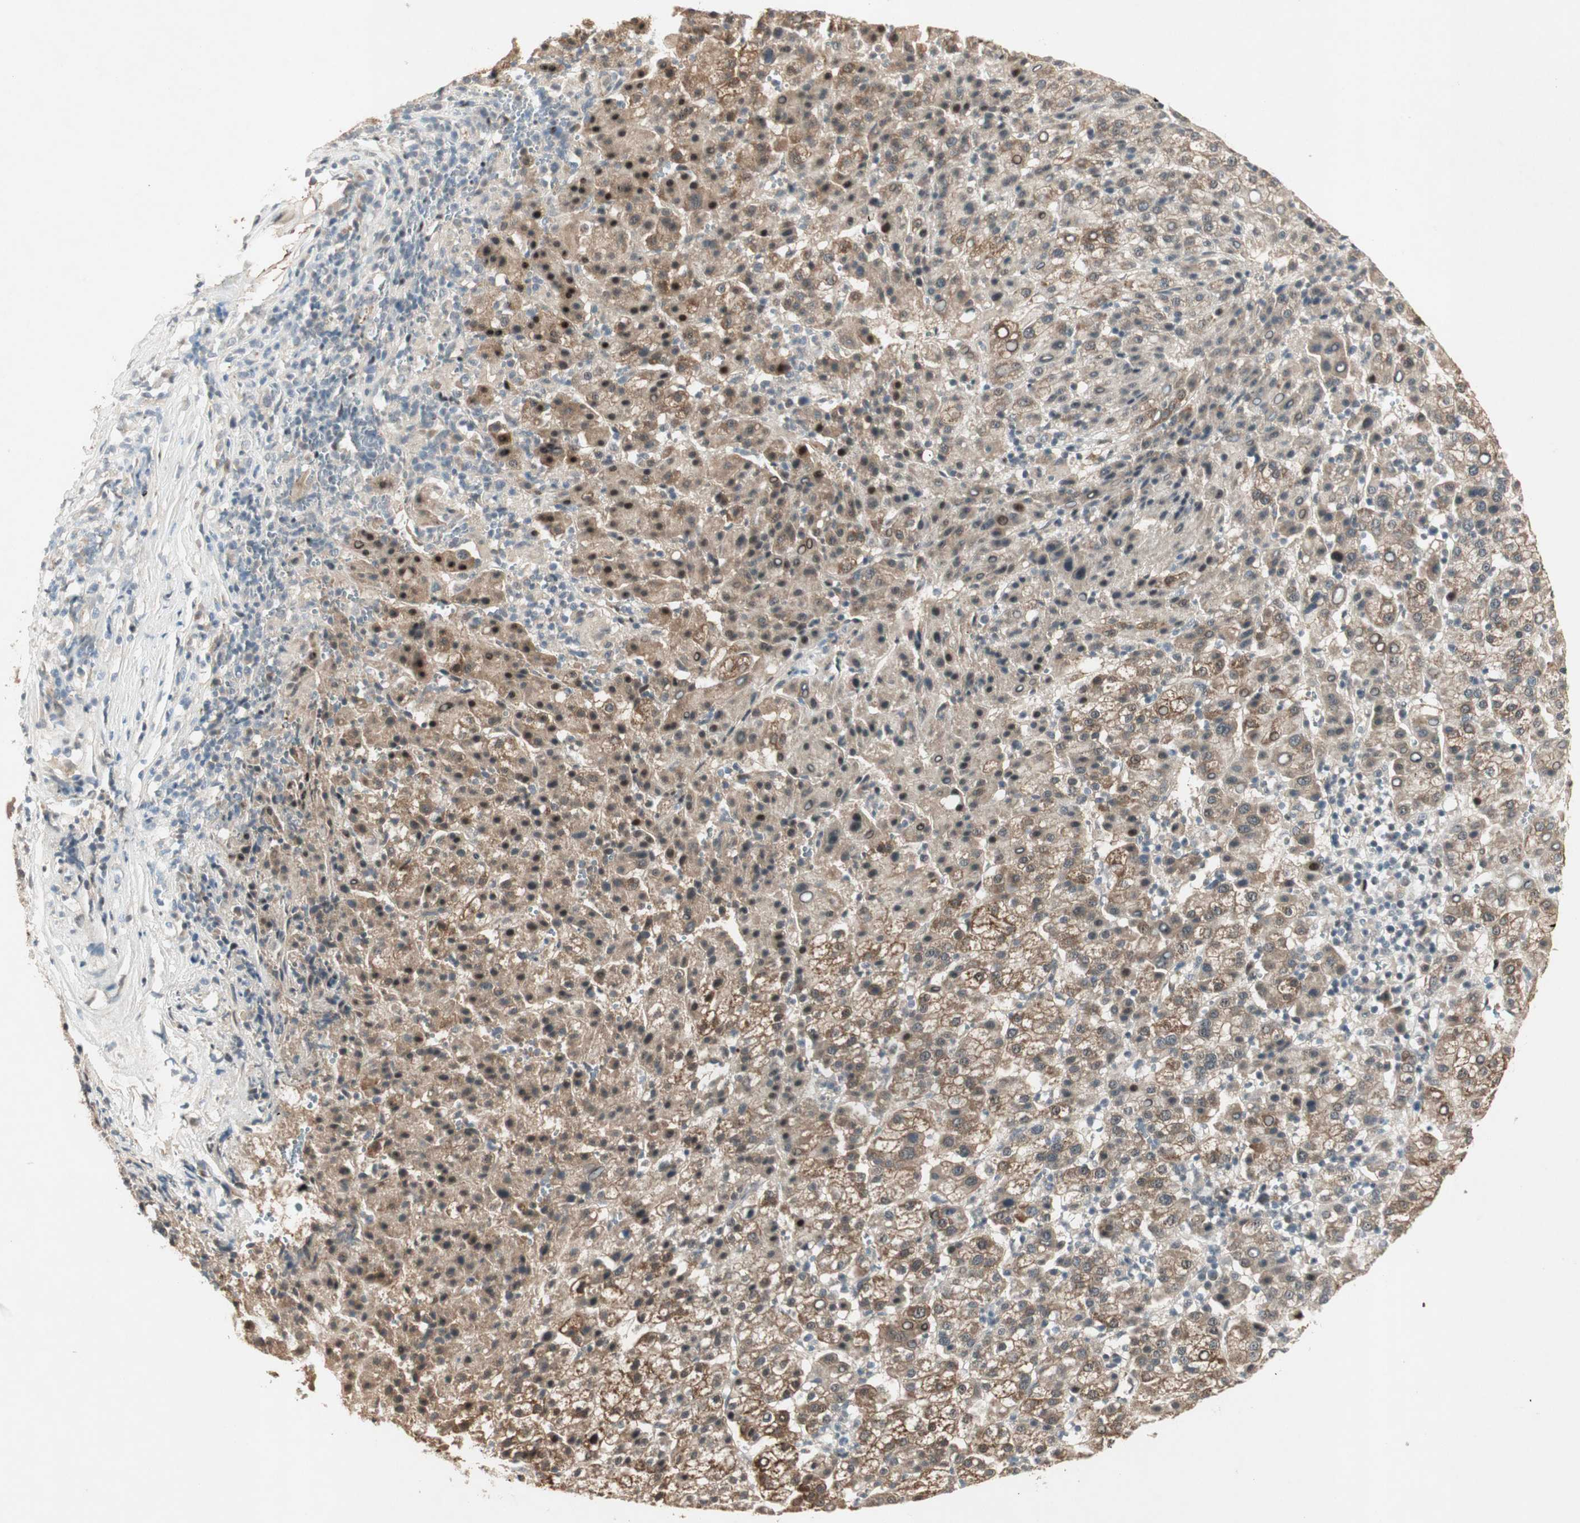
{"staining": {"intensity": "moderate", "quantity": ">75%", "location": "cytoplasmic/membranous,nuclear"}, "tissue": "liver cancer", "cell_type": "Tumor cells", "image_type": "cancer", "snomed": [{"axis": "morphology", "description": "Carcinoma, Hepatocellular, NOS"}, {"axis": "topography", "description": "Liver"}], "caption": "Brown immunohistochemical staining in human hepatocellular carcinoma (liver) displays moderate cytoplasmic/membranous and nuclear staining in approximately >75% of tumor cells.", "gene": "ACSL5", "patient": {"sex": "female", "age": 58}}